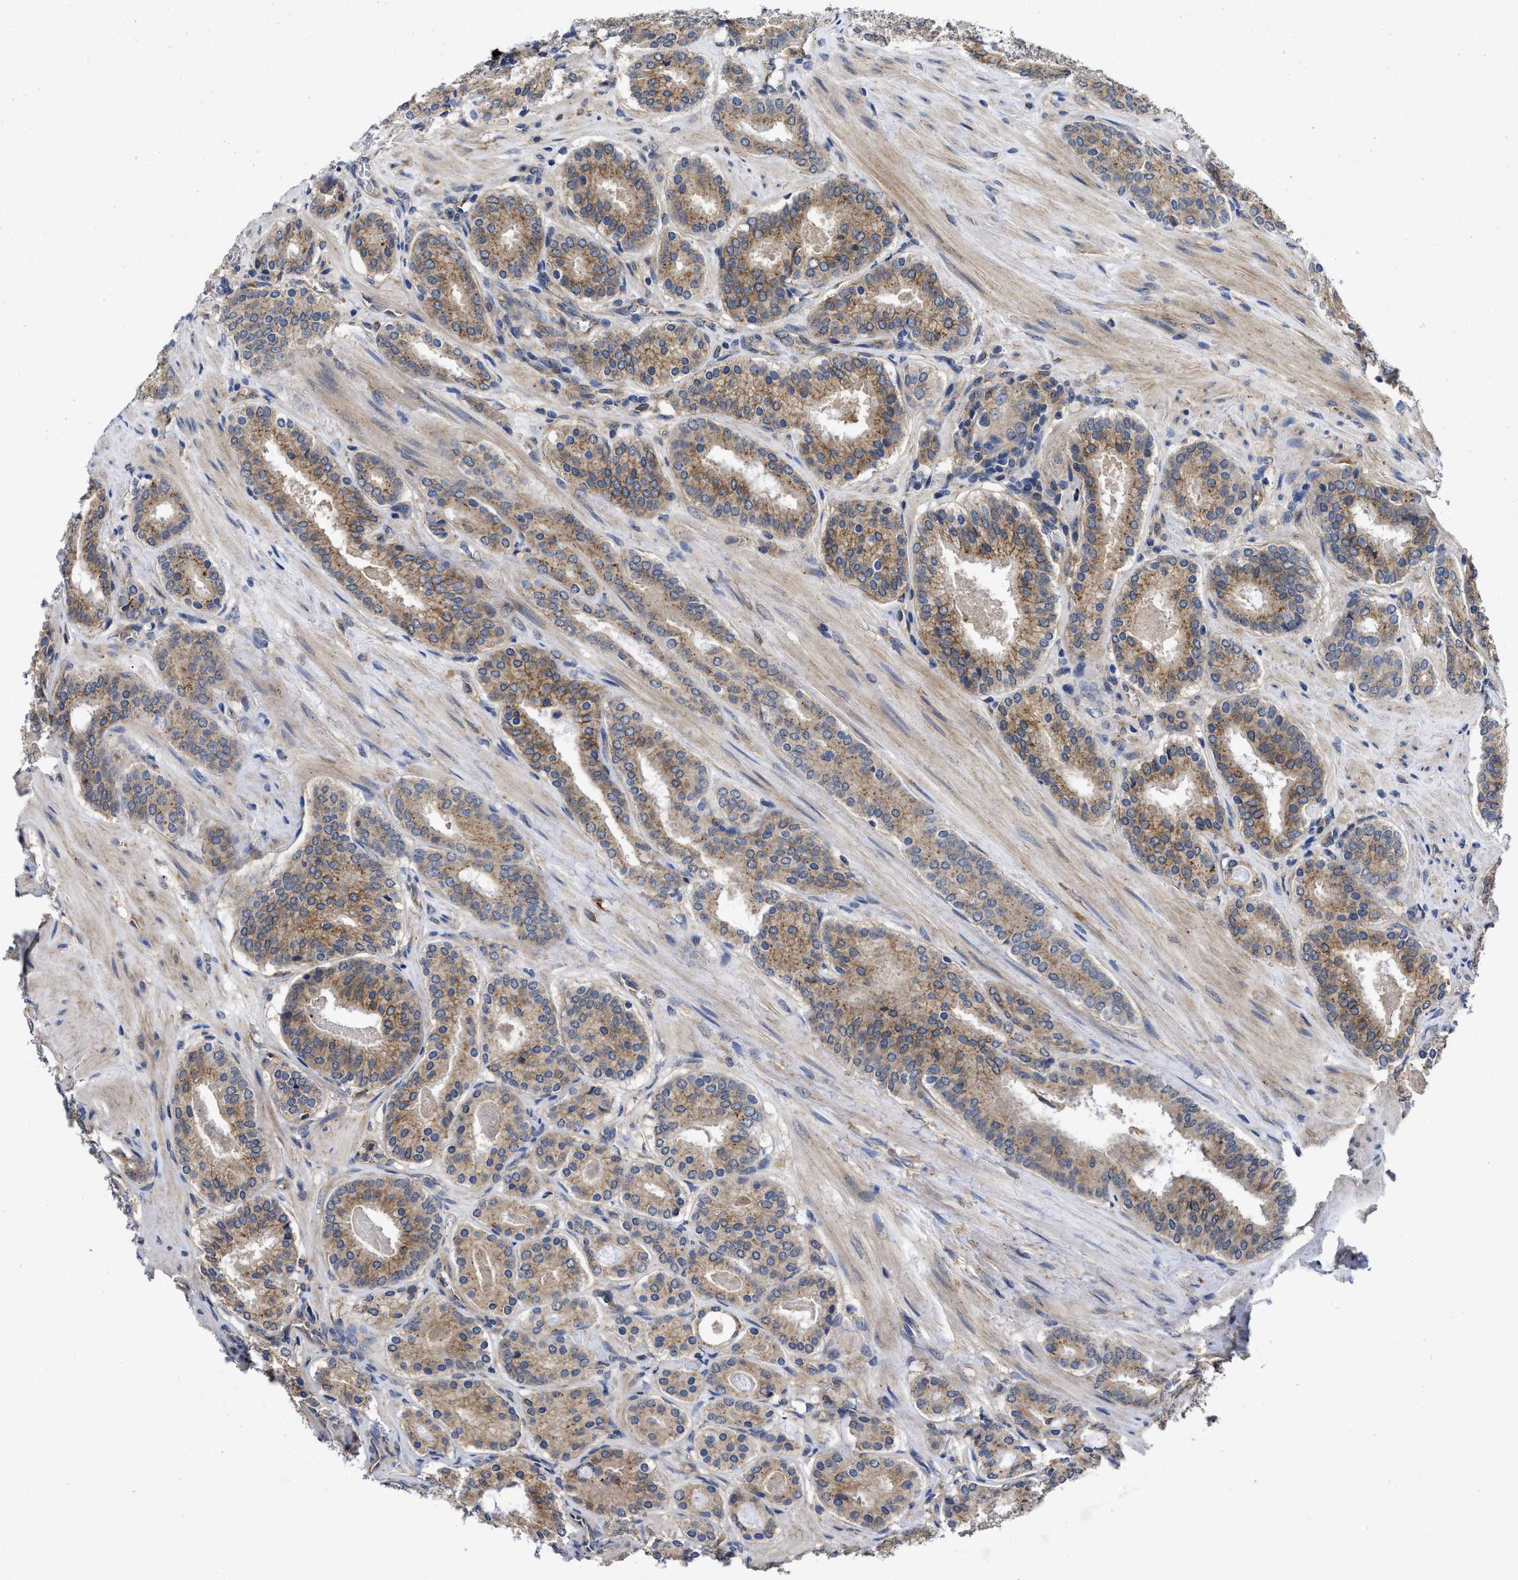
{"staining": {"intensity": "weak", "quantity": ">75%", "location": "cytoplasmic/membranous"}, "tissue": "prostate cancer", "cell_type": "Tumor cells", "image_type": "cancer", "snomed": [{"axis": "morphology", "description": "Adenocarcinoma, Low grade"}, {"axis": "topography", "description": "Prostate"}], "caption": "Prostate cancer (adenocarcinoma (low-grade)) stained with immunohistochemistry reveals weak cytoplasmic/membranous expression in about >75% of tumor cells.", "gene": "PKD2", "patient": {"sex": "male", "age": 69}}